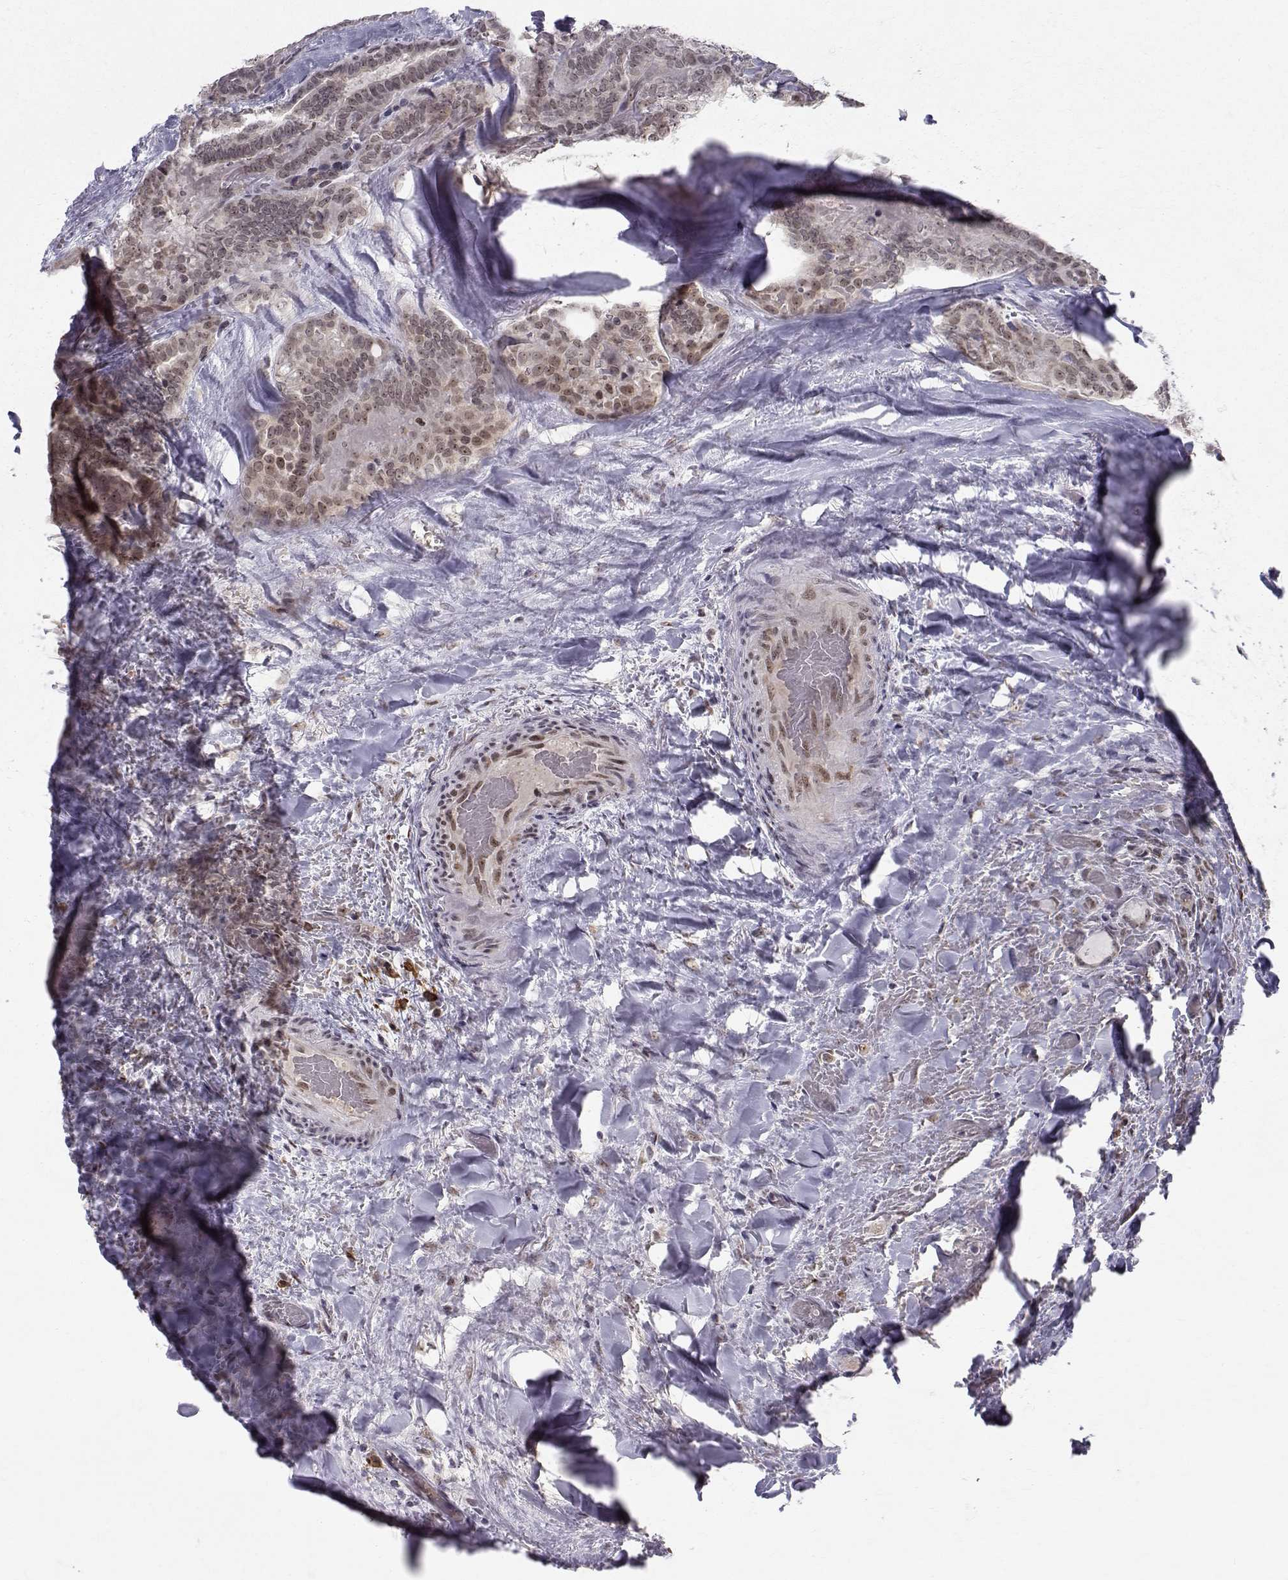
{"staining": {"intensity": "weak", "quantity": "25%-75%", "location": "cytoplasmic/membranous,nuclear"}, "tissue": "thyroid cancer", "cell_type": "Tumor cells", "image_type": "cancer", "snomed": [{"axis": "morphology", "description": "Papillary adenocarcinoma, NOS"}, {"axis": "topography", "description": "Thyroid gland"}], "caption": "The immunohistochemical stain highlights weak cytoplasmic/membranous and nuclear staining in tumor cells of thyroid cancer tissue.", "gene": "RPP38", "patient": {"sex": "female", "age": 39}}